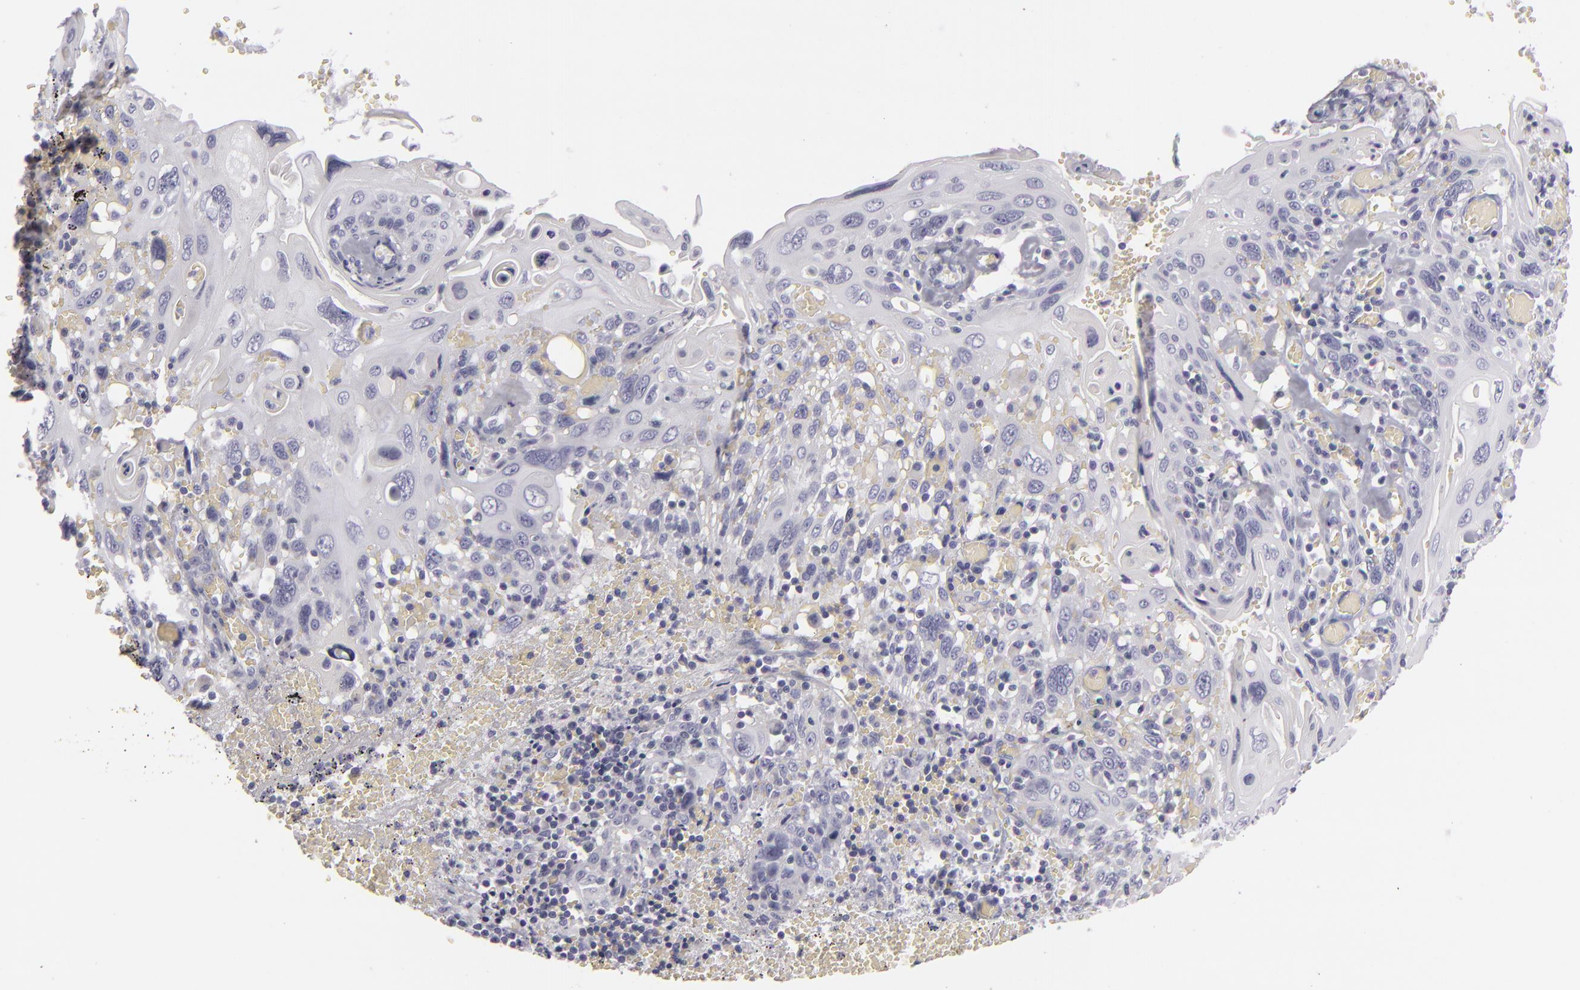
{"staining": {"intensity": "negative", "quantity": "none", "location": "none"}, "tissue": "cervical cancer", "cell_type": "Tumor cells", "image_type": "cancer", "snomed": [{"axis": "morphology", "description": "Squamous cell carcinoma, NOS"}, {"axis": "topography", "description": "Cervix"}], "caption": "Cervical cancer (squamous cell carcinoma) was stained to show a protein in brown. There is no significant positivity in tumor cells.", "gene": "CDX2", "patient": {"sex": "female", "age": 54}}